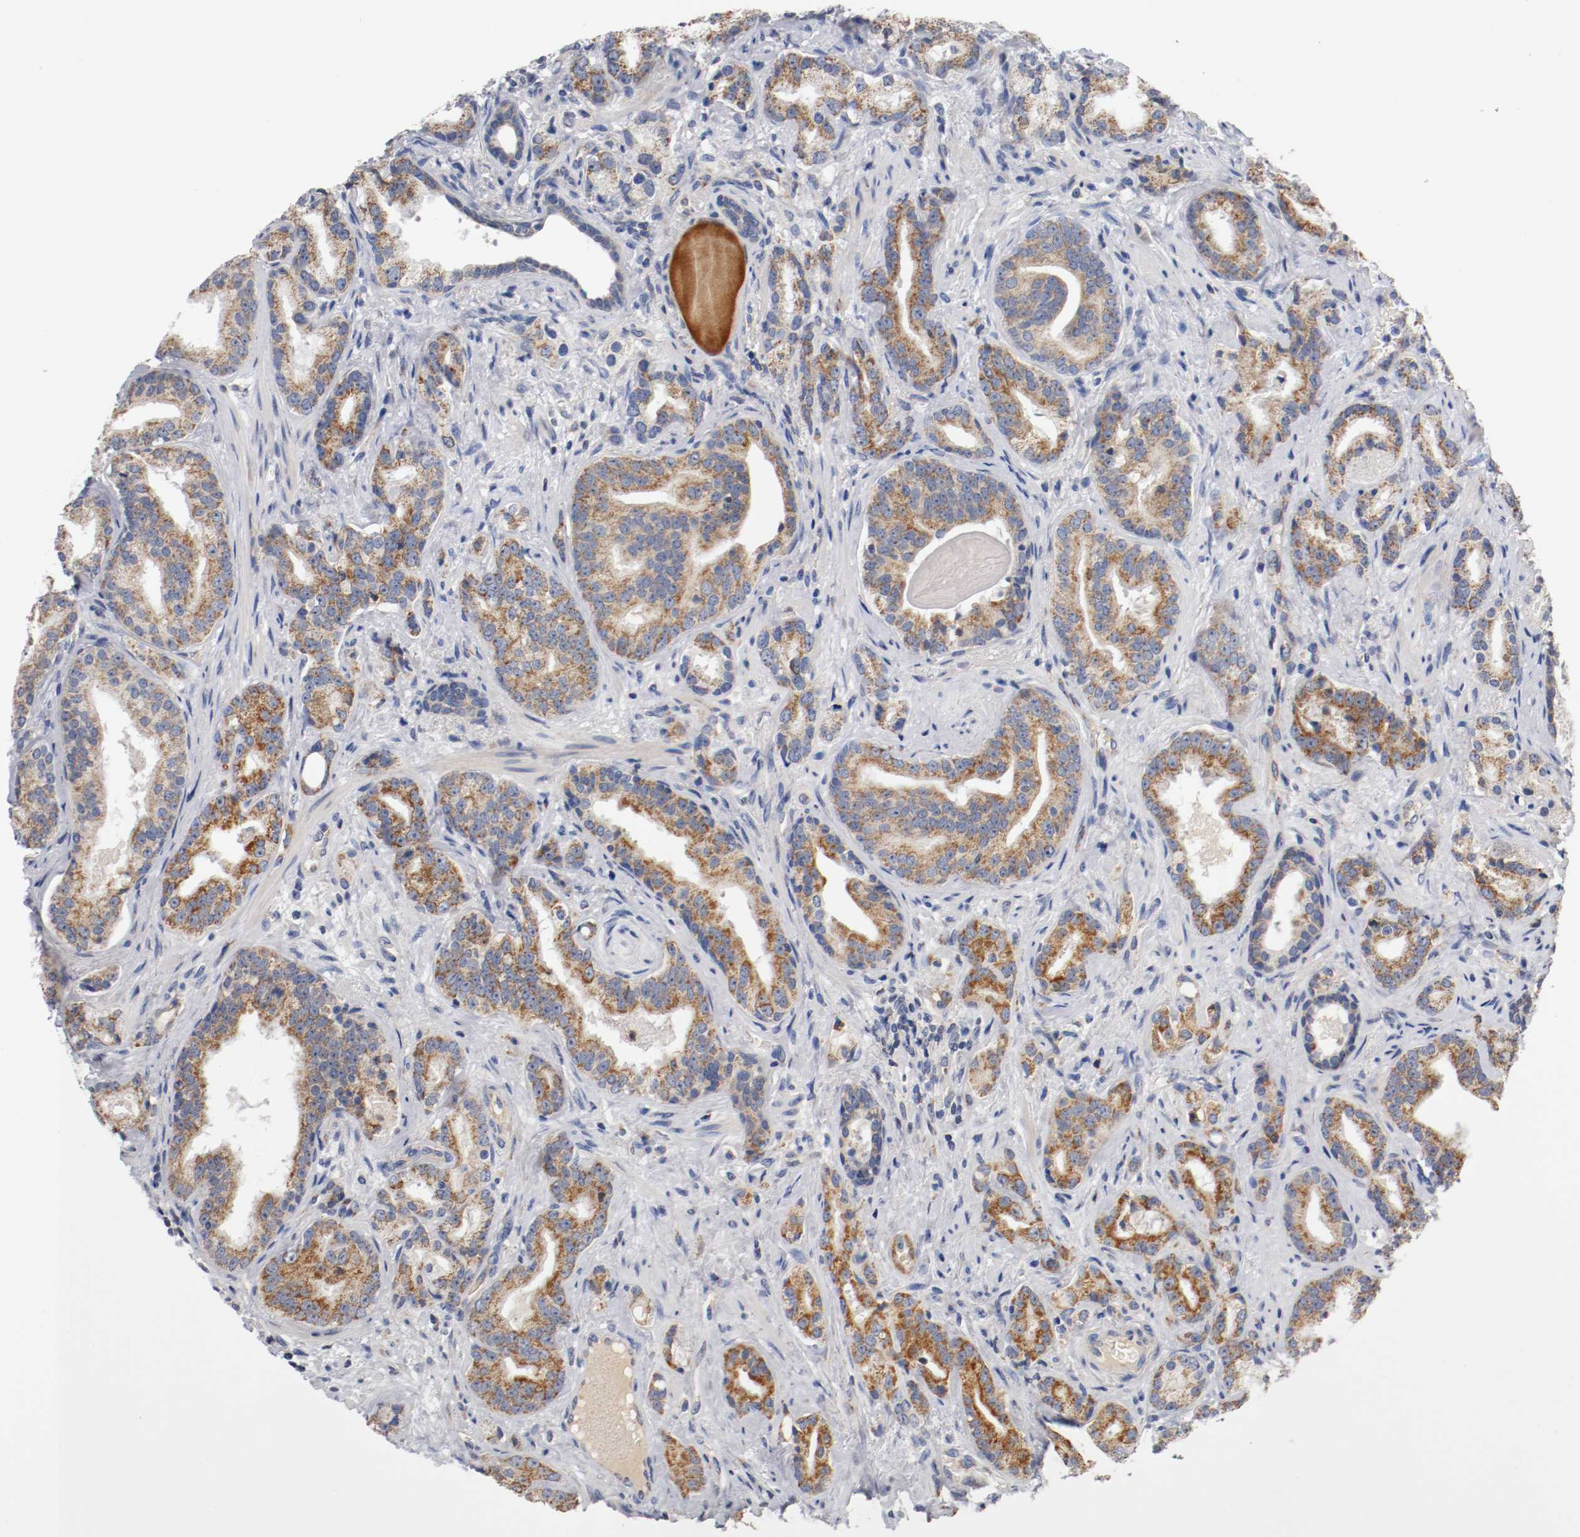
{"staining": {"intensity": "moderate", "quantity": ">75%", "location": "cytoplasmic/membranous"}, "tissue": "prostate cancer", "cell_type": "Tumor cells", "image_type": "cancer", "snomed": [{"axis": "morphology", "description": "Adenocarcinoma, Low grade"}, {"axis": "topography", "description": "Prostate"}], "caption": "A histopathology image of prostate adenocarcinoma (low-grade) stained for a protein reveals moderate cytoplasmic/membranous brown staining in tumor cells.", "gene": "PCSK6", "patient": {"sex": "male", "age": 63}}